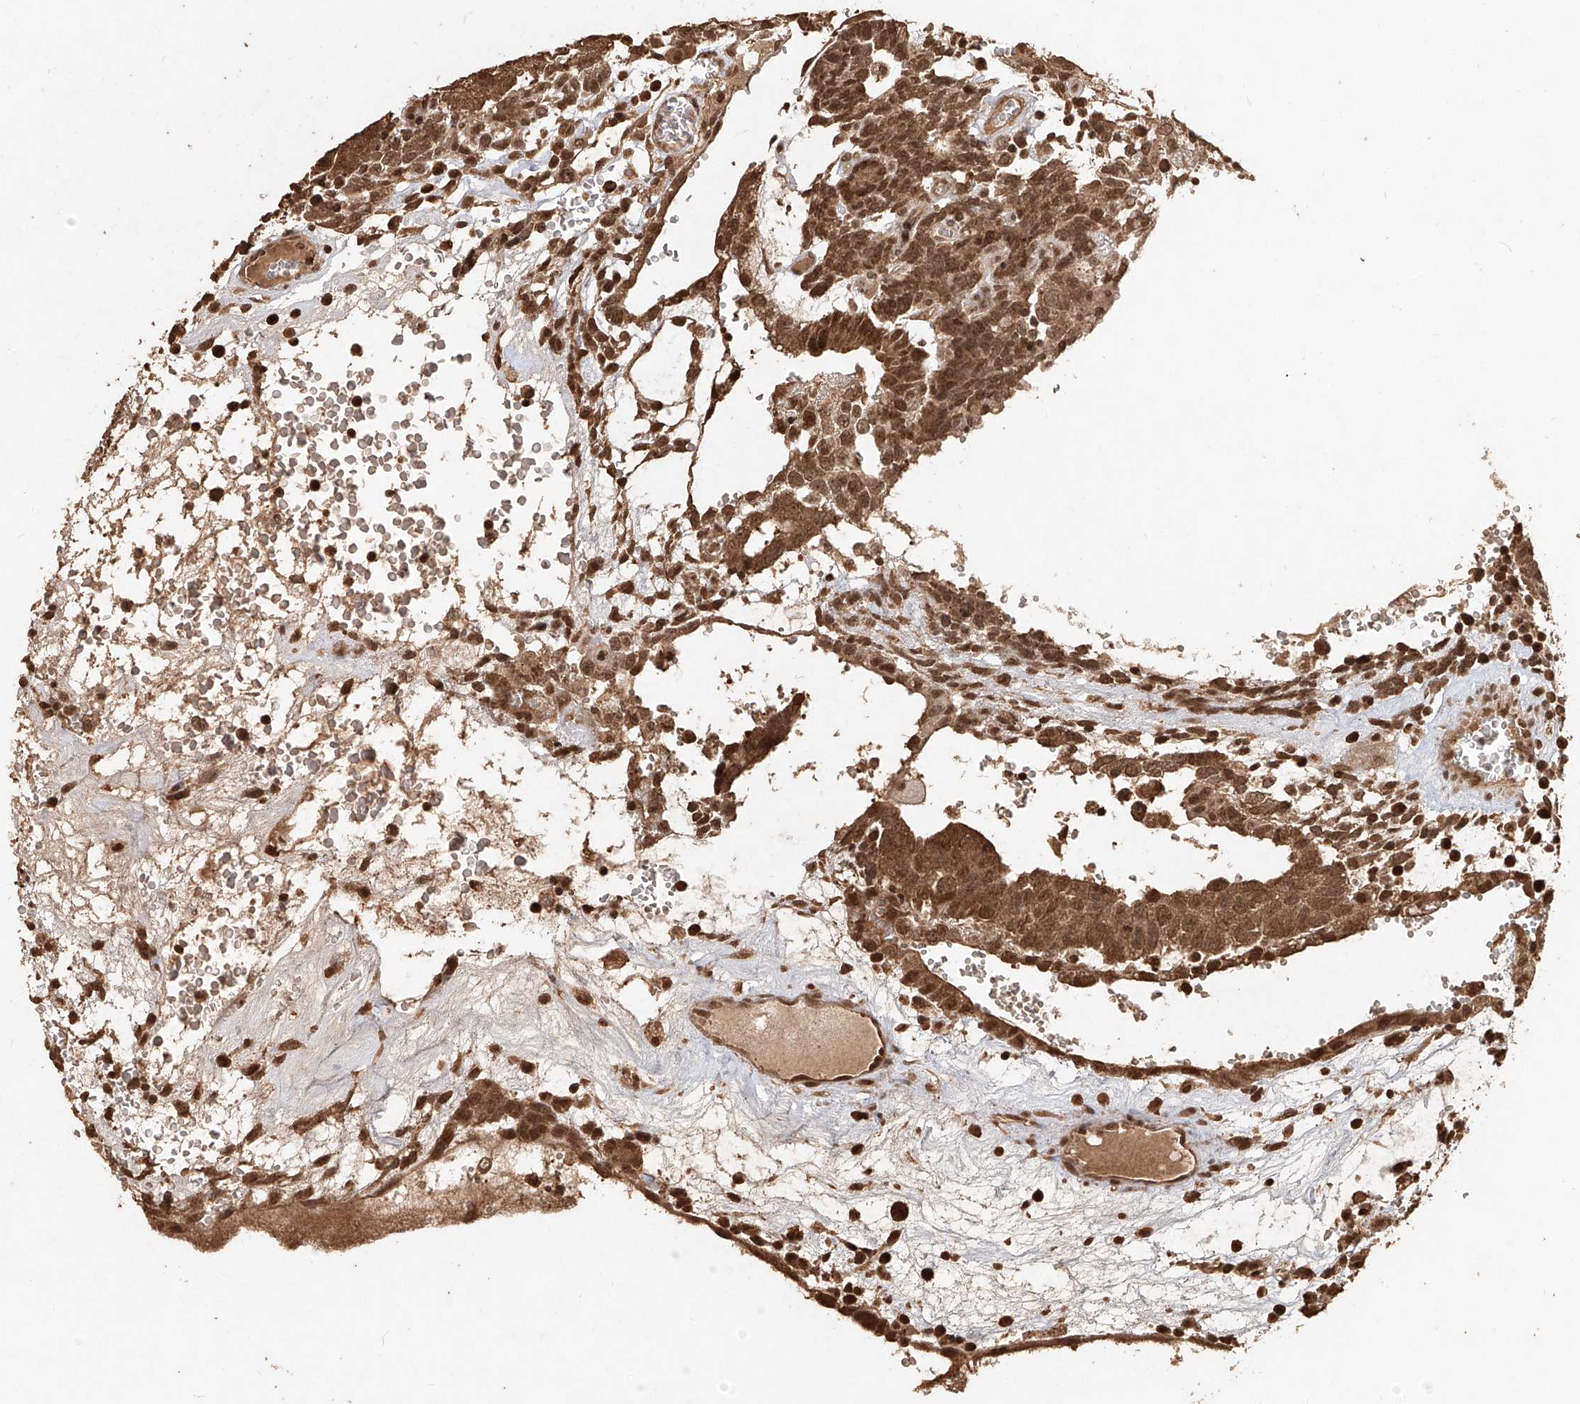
{"staining": {"intensity": "strong", "quantity": ">75%", "location": "cytoplasmic/membranous,nuclear"}, "tissue": "testis cancer", "cell_type": "Tumor cells", "image_type": "cancer", "snomed": [{"axis": "morphology", "description": "Seminoma, NOS"}, {"axis": "morphology", "description": "Carcinoma, Embryonal, NOS"}, {"axis": "topography", "description": "Testis"}], "caption": "There is high levels of strong cytoplasmic/membranous and nuclear positivity in tumor cells of testis seminoma, as demonstrated by immunohistochemical staining (brown color).", "gene": "UBE2K", "patient": {"sex": "male", "age": 52}}